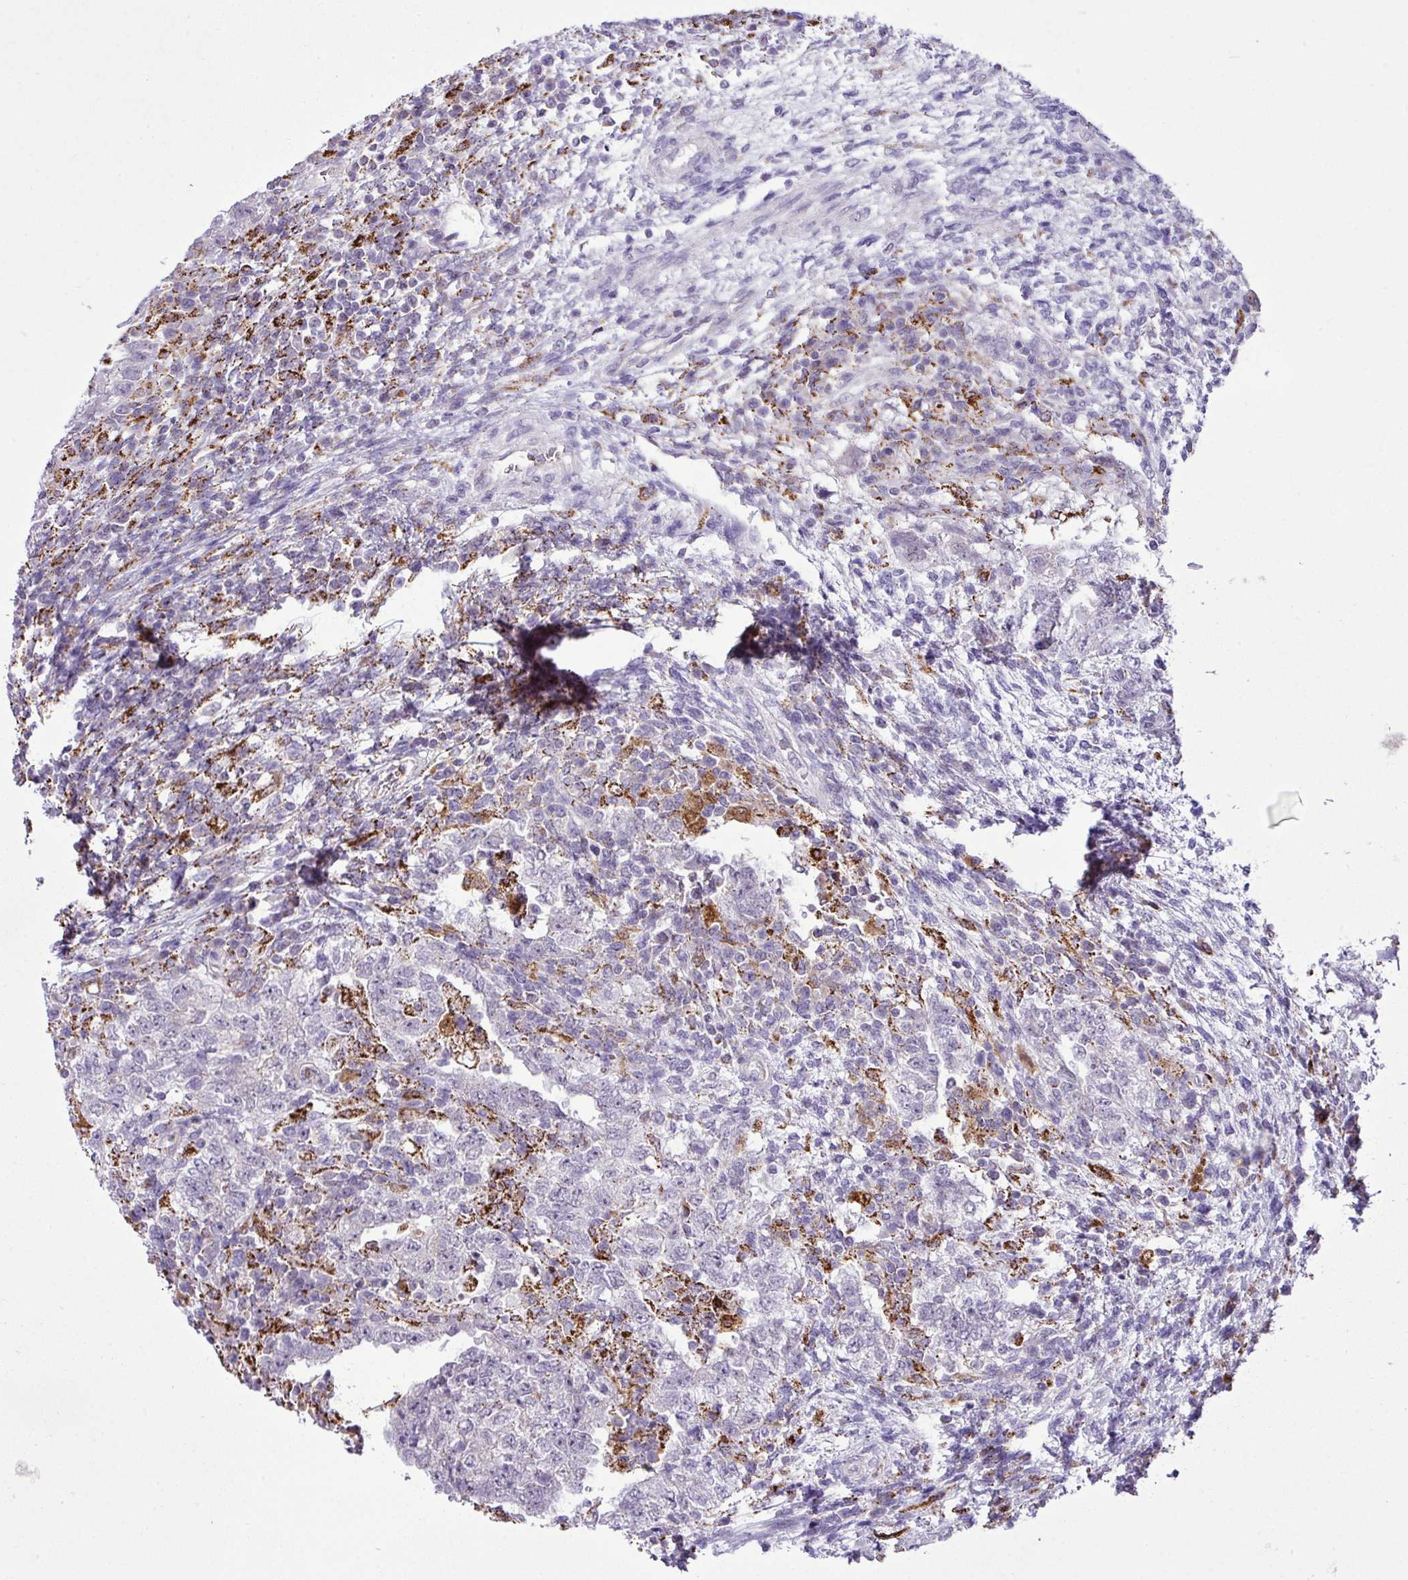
{"staining": {"intensity": "negative", "quantity": "none", "location": "none"}, "tissue": "testis cancer", "cell_type": "Tumor cells", "image_type": "cancer", "snomed": [{"axis": "morphology", "description": "Carcinoma, Embryonal, NOS"}, {"axis": "topography", "description": "Testis"}], "caption": "Photomicrograph shows no protein positivity in tumor cells of testis cancer tissue.", "gene": "SGPP1", "patient": {"sex": "male", "age": 26}}